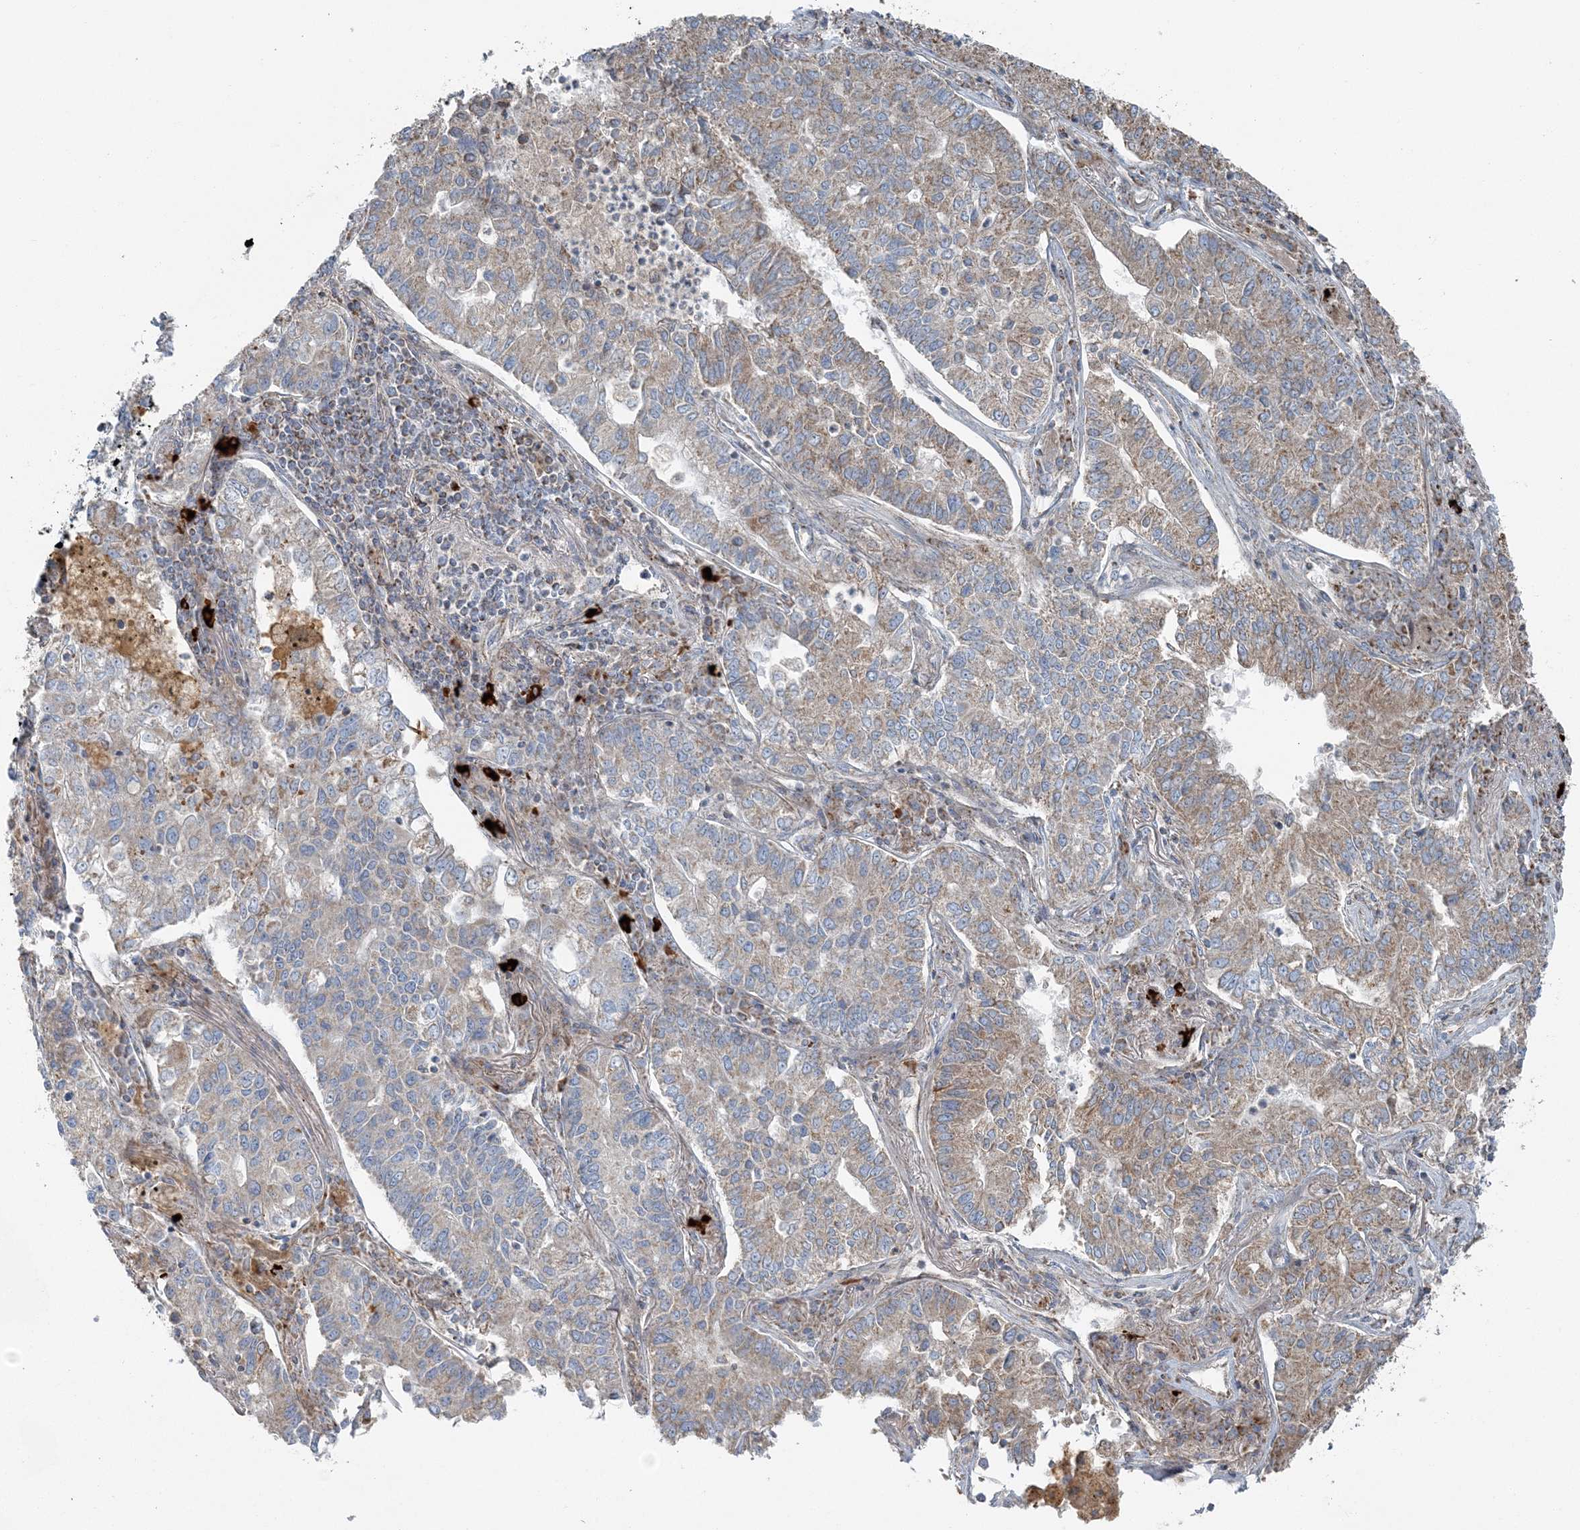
{"staining": {"intensity": "weak", "quantity": "25%-75%", "location": "cytoplasmic/membranous"}, "tissue": "lung cancer", "cell_type": "Tumor cells", "image_type": "cancer", "snomed": [{"axis": "morphology", "description": "Adenocarcinoma, NOS"}, {"axis": "topography", "description": "Lung"}], "caption": "Lung cancer (adenocarcinoma) was stained to show a protein in brown. There is low levels of weak cytoplasmic/membranous positivity in approximately 25%-75% of tumor cells.", "gene": "SLC22A16", "patient": {"sex": "male", "age": 49}}